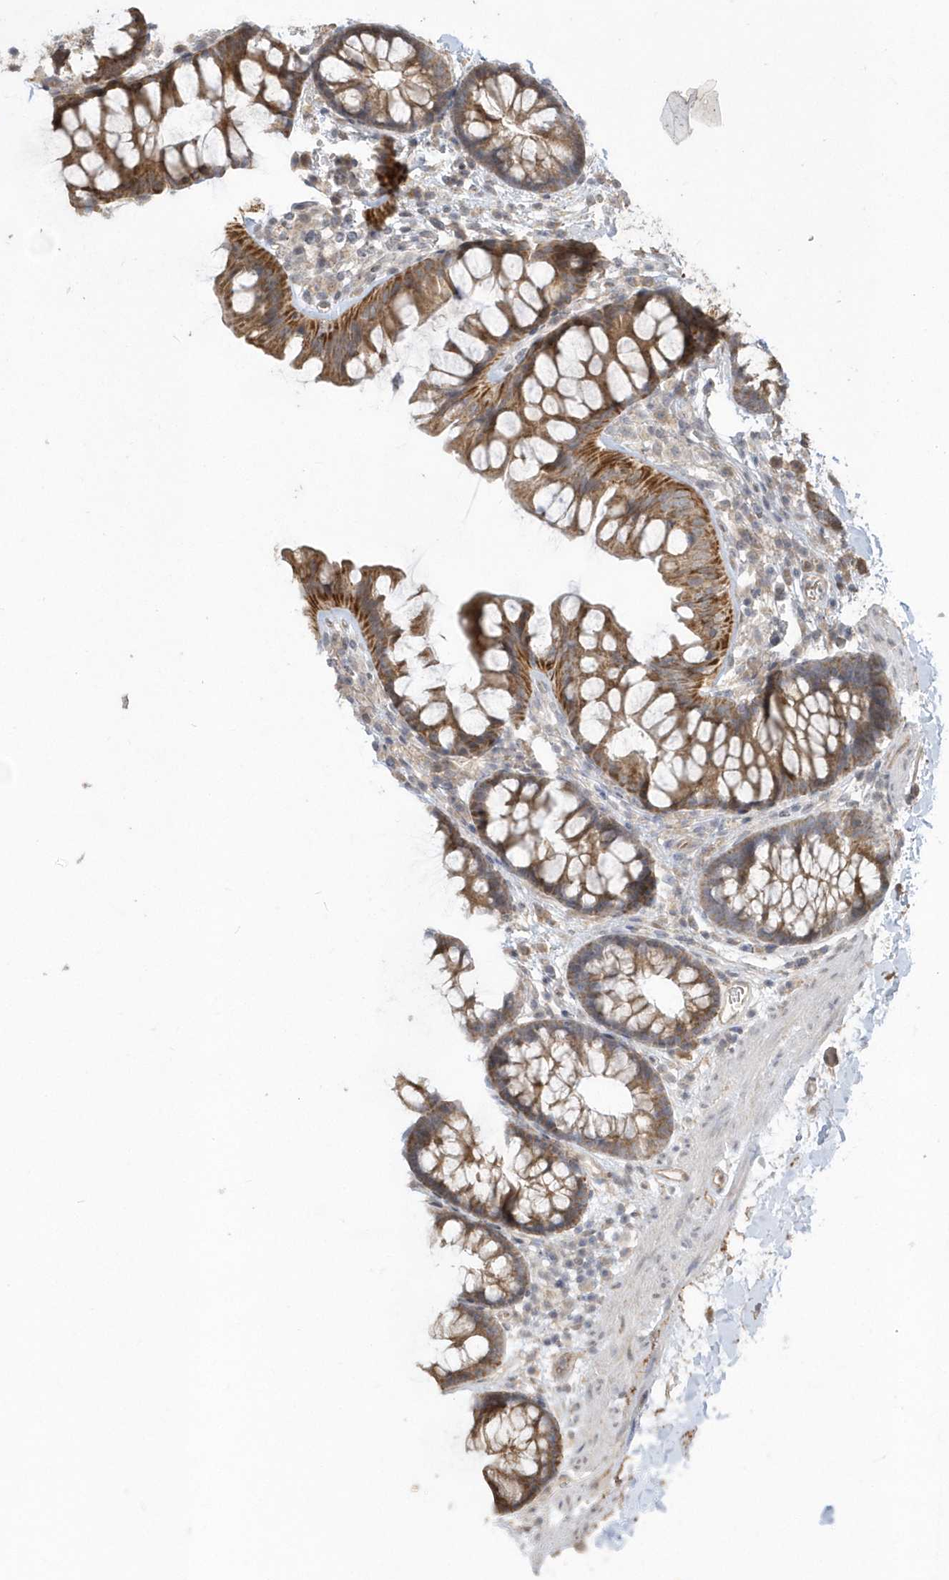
{"staining": {"intensity": "moderate", "quantity": ">75%", "location": "cytoplasmic/membranous"}, "tissue": "colon", "cell_type": "Endothelial cells", "image_type": "normal", "snomed": [{"axis": "morphology", "description": "Normal tissue, NOS"}, {"axis": "topography", "description": "Colon"}], "caption": "Protein staining exhibits moderate cytoplasmic/membranous positivity in approximately >75% of endothelial cells in unremarkable colon.", "gene": "HERPUD1", "patient": {"sex": "female", "age": 62}}